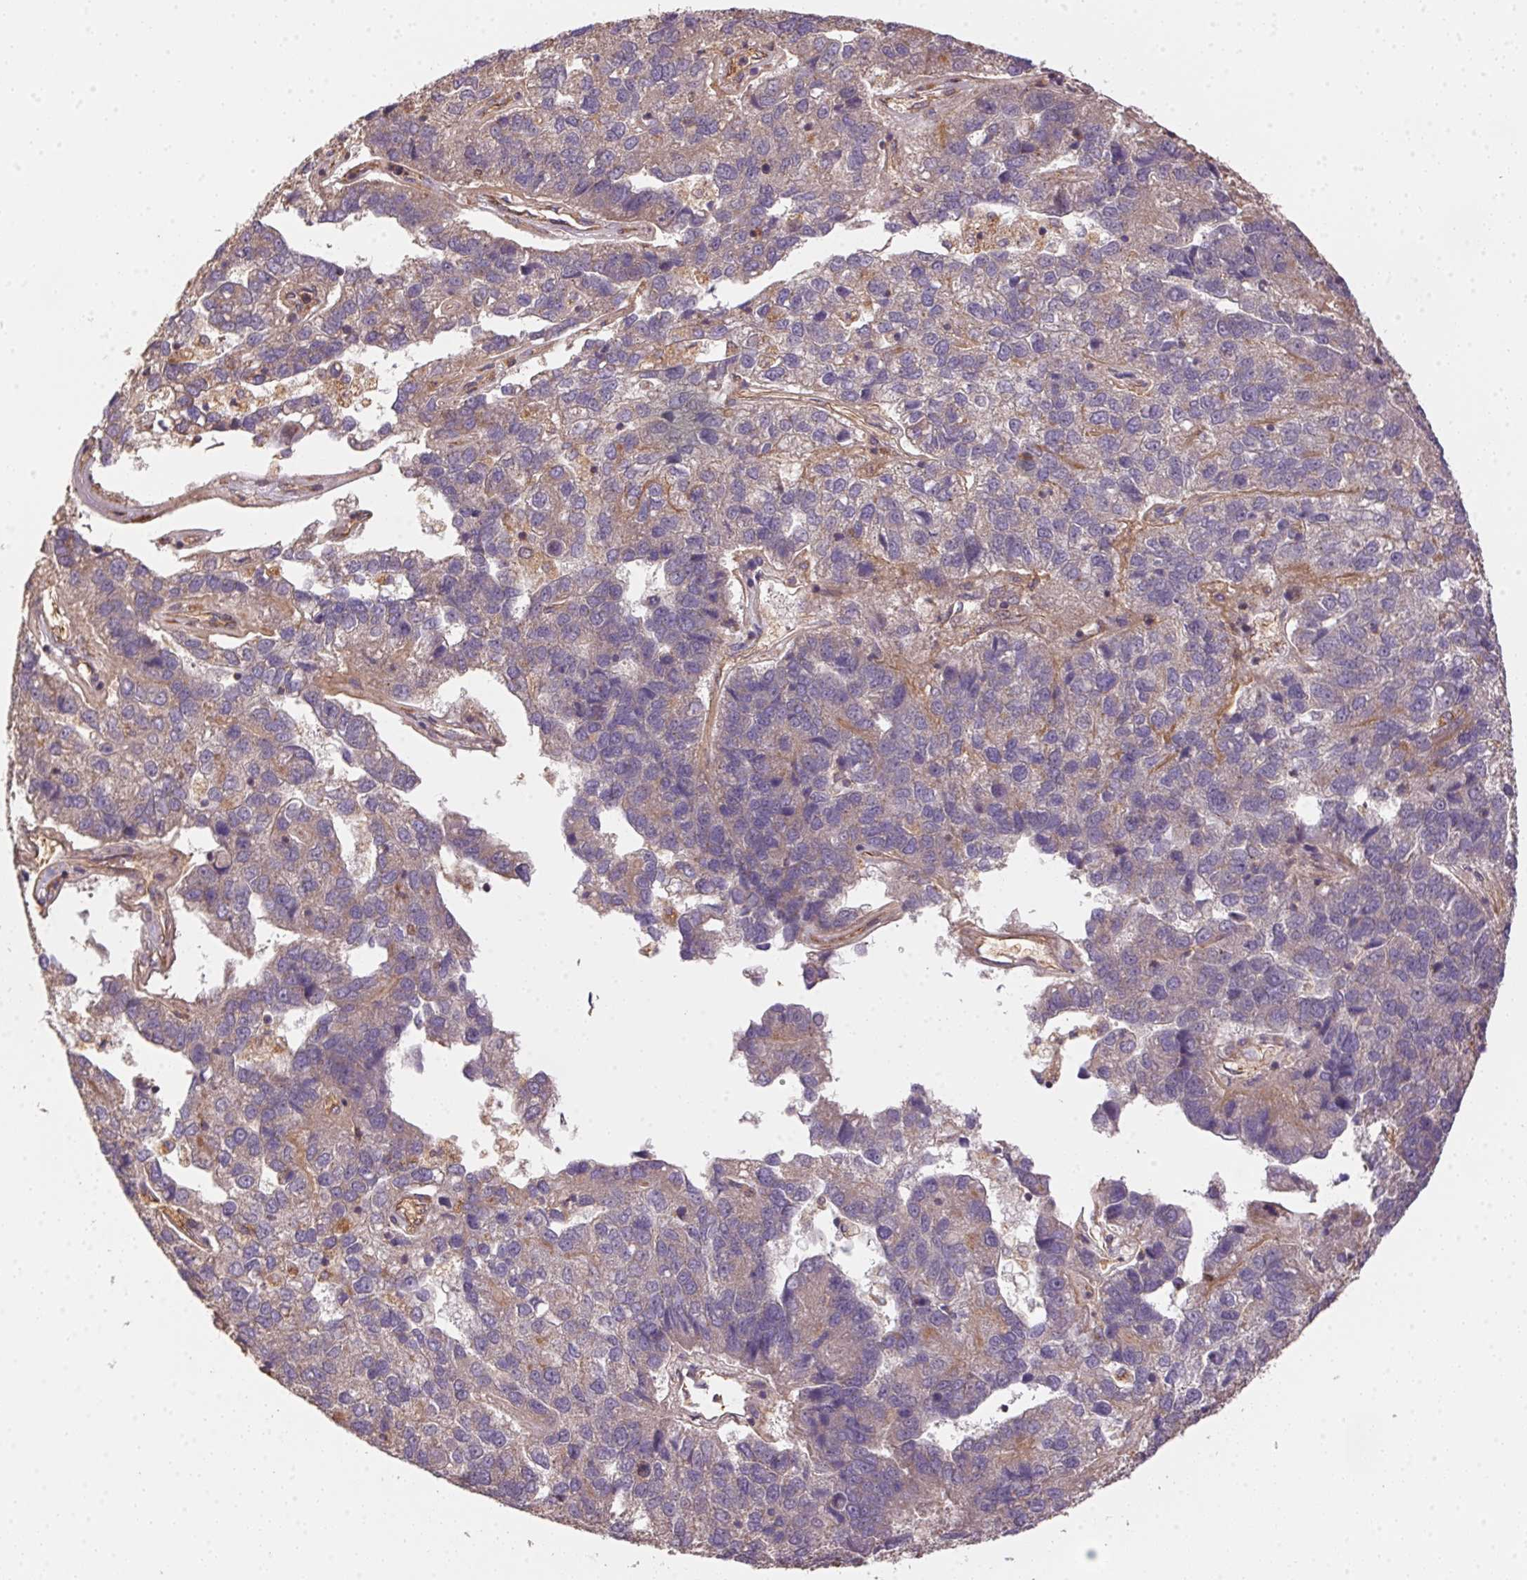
{"staining": {"intensity": "negative", "quantity": "none", "location": "none"}, "tissue": "pancreatic cancer", "cell_type": "Tumor cells", "image_type": "cancer", "snomed": [{"axis": "morphology", "description": "Adenocarcinoma, NOS"}, {"axis": "topography", "description": "Pancreas"}], "caption": "High magnification brightfield microscopy of pancreatic cancer stained with DAB (brown) and counterstained with hematoxylin (blue): tumor cells show no significant positivity. (DAB IHC visualized using brightfield microscopy, high magnification).", "gene": "USE1", "patient": {"sex": "female", "age": 61}}